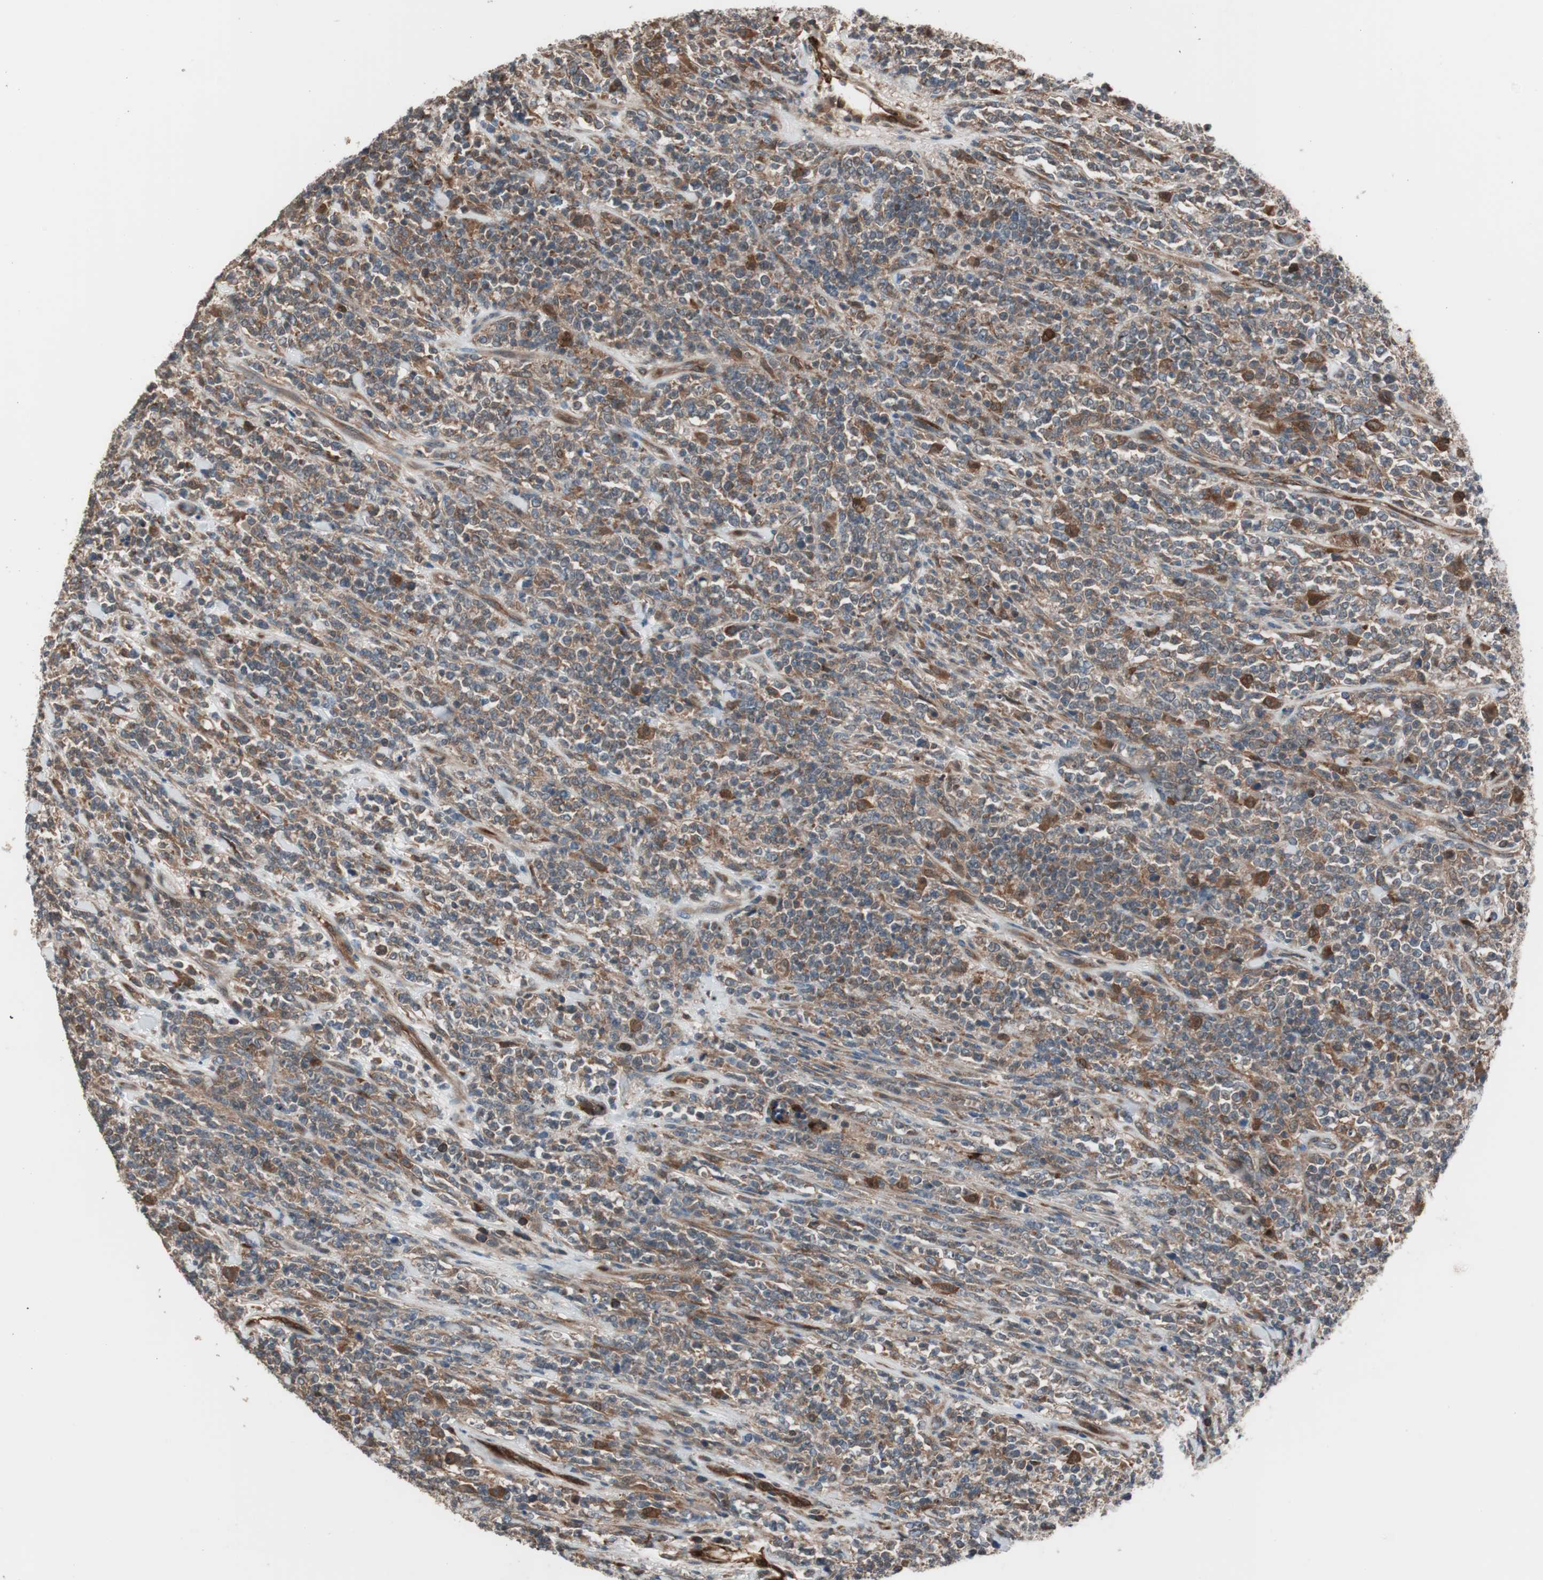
{"staining": {"intensity": "moderate", "quantity": ">75%", "location": "cytoplasmic/membranous"}, "tissue": "lymphoma", "cell_type": "Tumor cells", "image_type": "cancer", "snomed": [{"axis": "morphology", "description": "Malignant lymphoma, non-Hodgkin's type, High grade"}, {"axis": "topography", "description": "Soft tissue"}], "caption": "The immunohistochemical stain shows moderate cytoplasmic/membranous expression in tumor cells of lymphoma tissue.", "gene": "STAB1", "patient": {"sex": "male", "age": 18}}